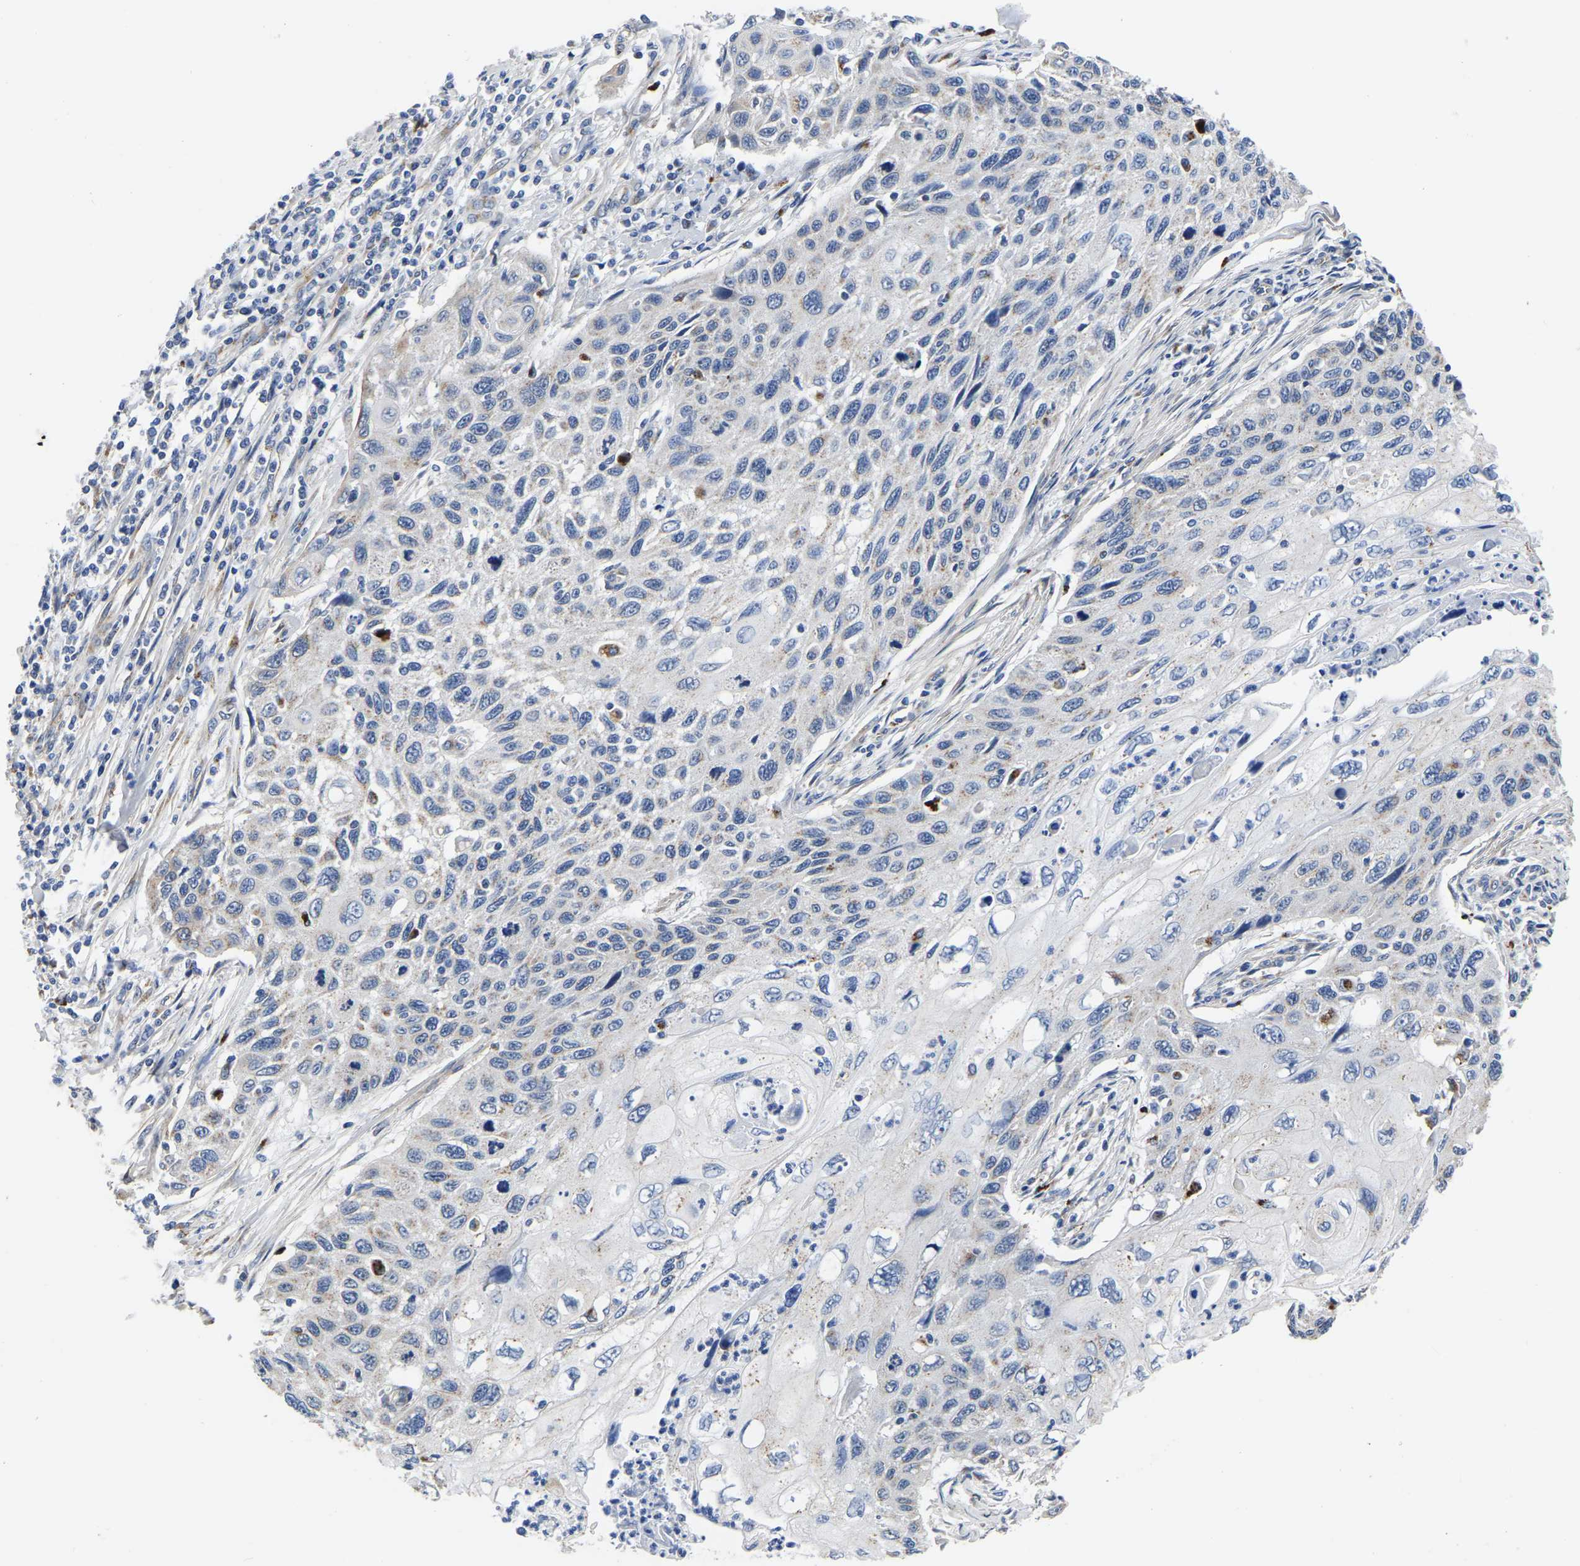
{"staining": {"intensity": "negative", "quantity": "none", "location": "none"}, "tissue": "cervical cancer", "cell_type": "Tumor cells", "image_type": "cancer", "snomed": [{"axis": "morphology", "description": "Squamous cell carcinoma, NOS"}, {"axis": "topography", "description": "Cervix"}], "caption": "Tumor cells are negative for brown protein staining in squamous cell carcinoma (cervical).", "gene": "PDLIM7", "patient": {"sex": "female", "age": 70}}